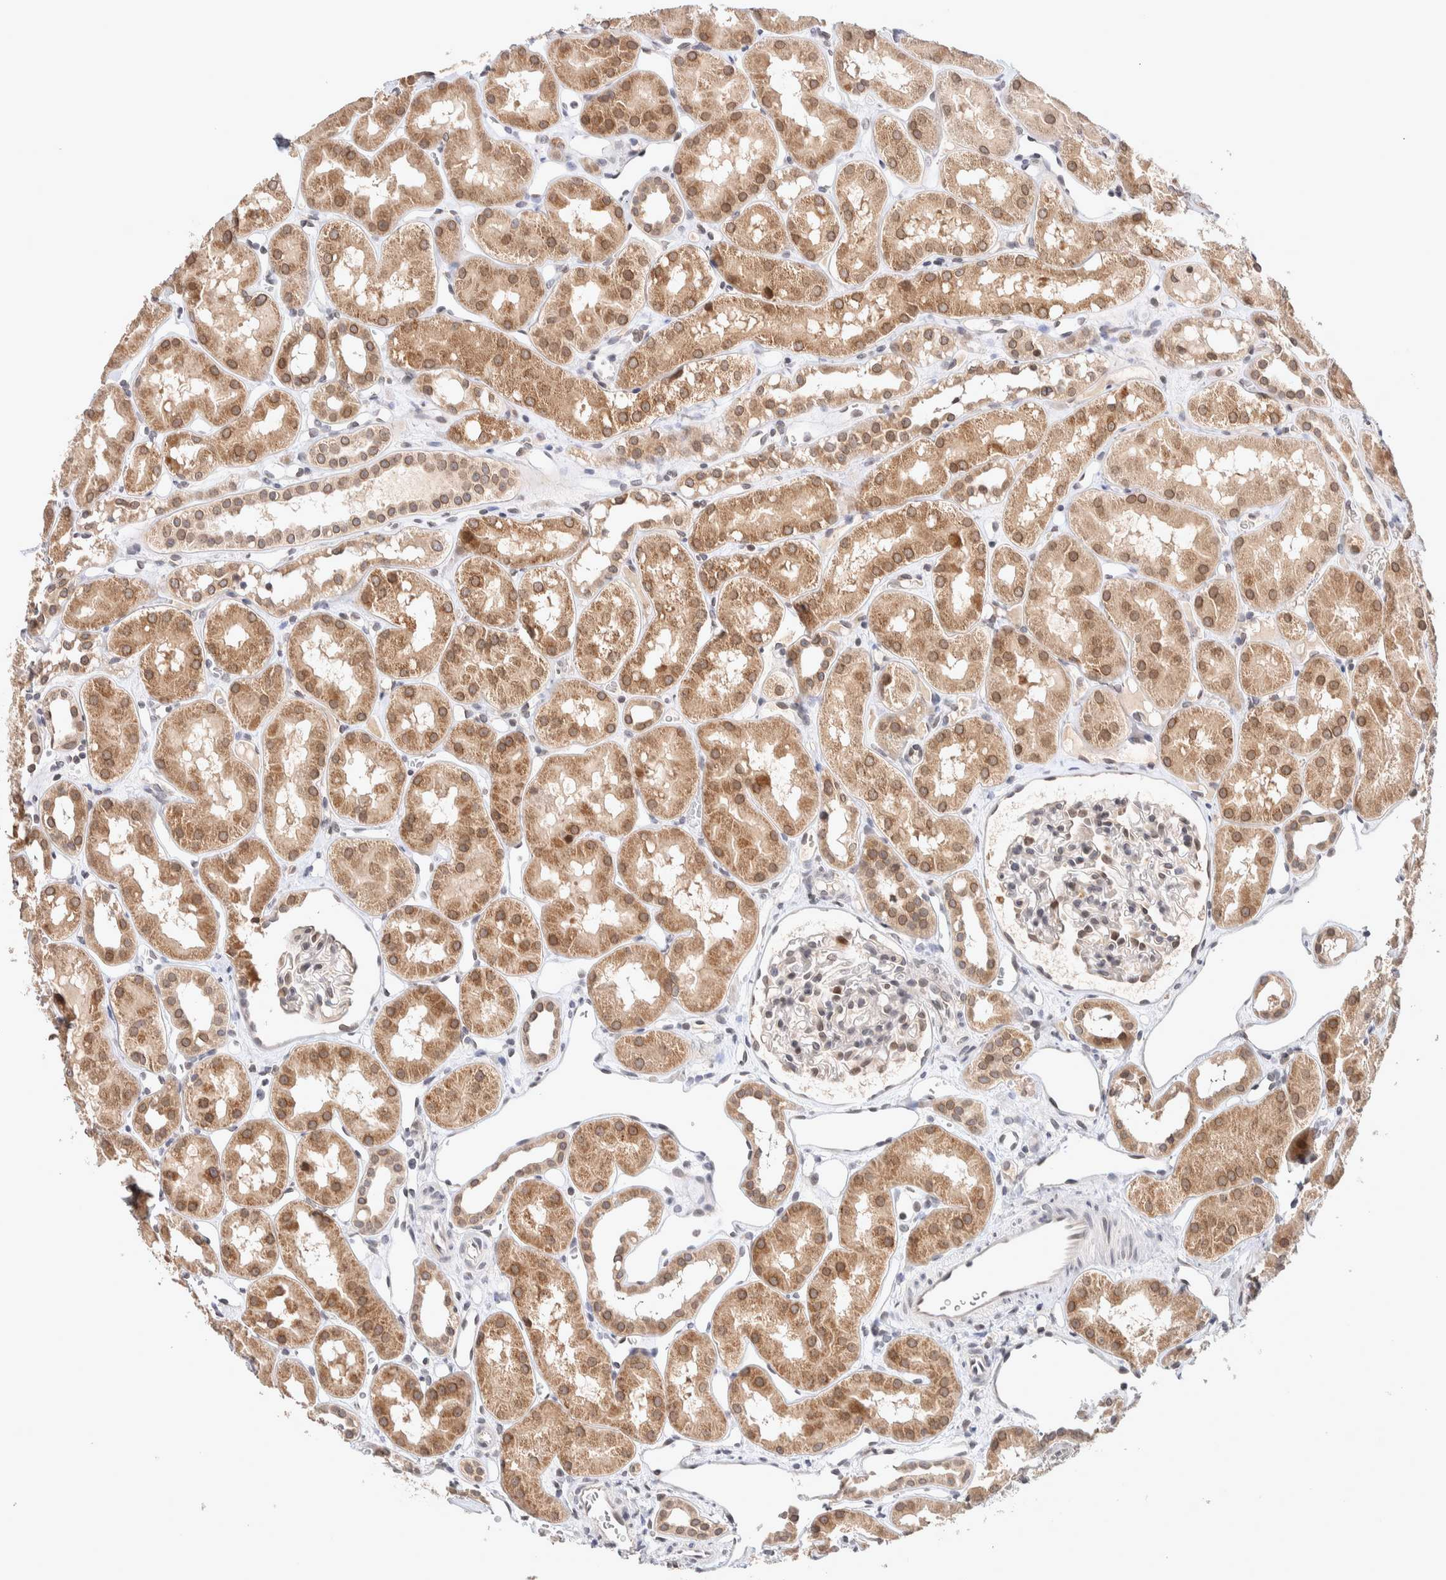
{"staining": {"intensity": "moderate", "quantity": "<25%", "location": "nuclear"}, "tissue": "kidney", "cell_type": "Cells in glomeruli", "image_type": "normal", "snomed": [{"axis": "morphology", "description": "Normal tissue, NOS"}, {"axis": "topography", "description": "Kidney"}], "caption": "Immunohistochemistry staining of normal kidney, which demonstrates low levels of moderate nuclear expression in about <25% of cells in glomeruli indicating moderate nuclear protein staining. The staining was performed using DAB (3,3'-diaminobenzidine) (brown) for protein detection and nuclei were counterstained in hematoxylin (blue).", "gene": "CRAT", "patient": {"sex": "male", "age": 16}}